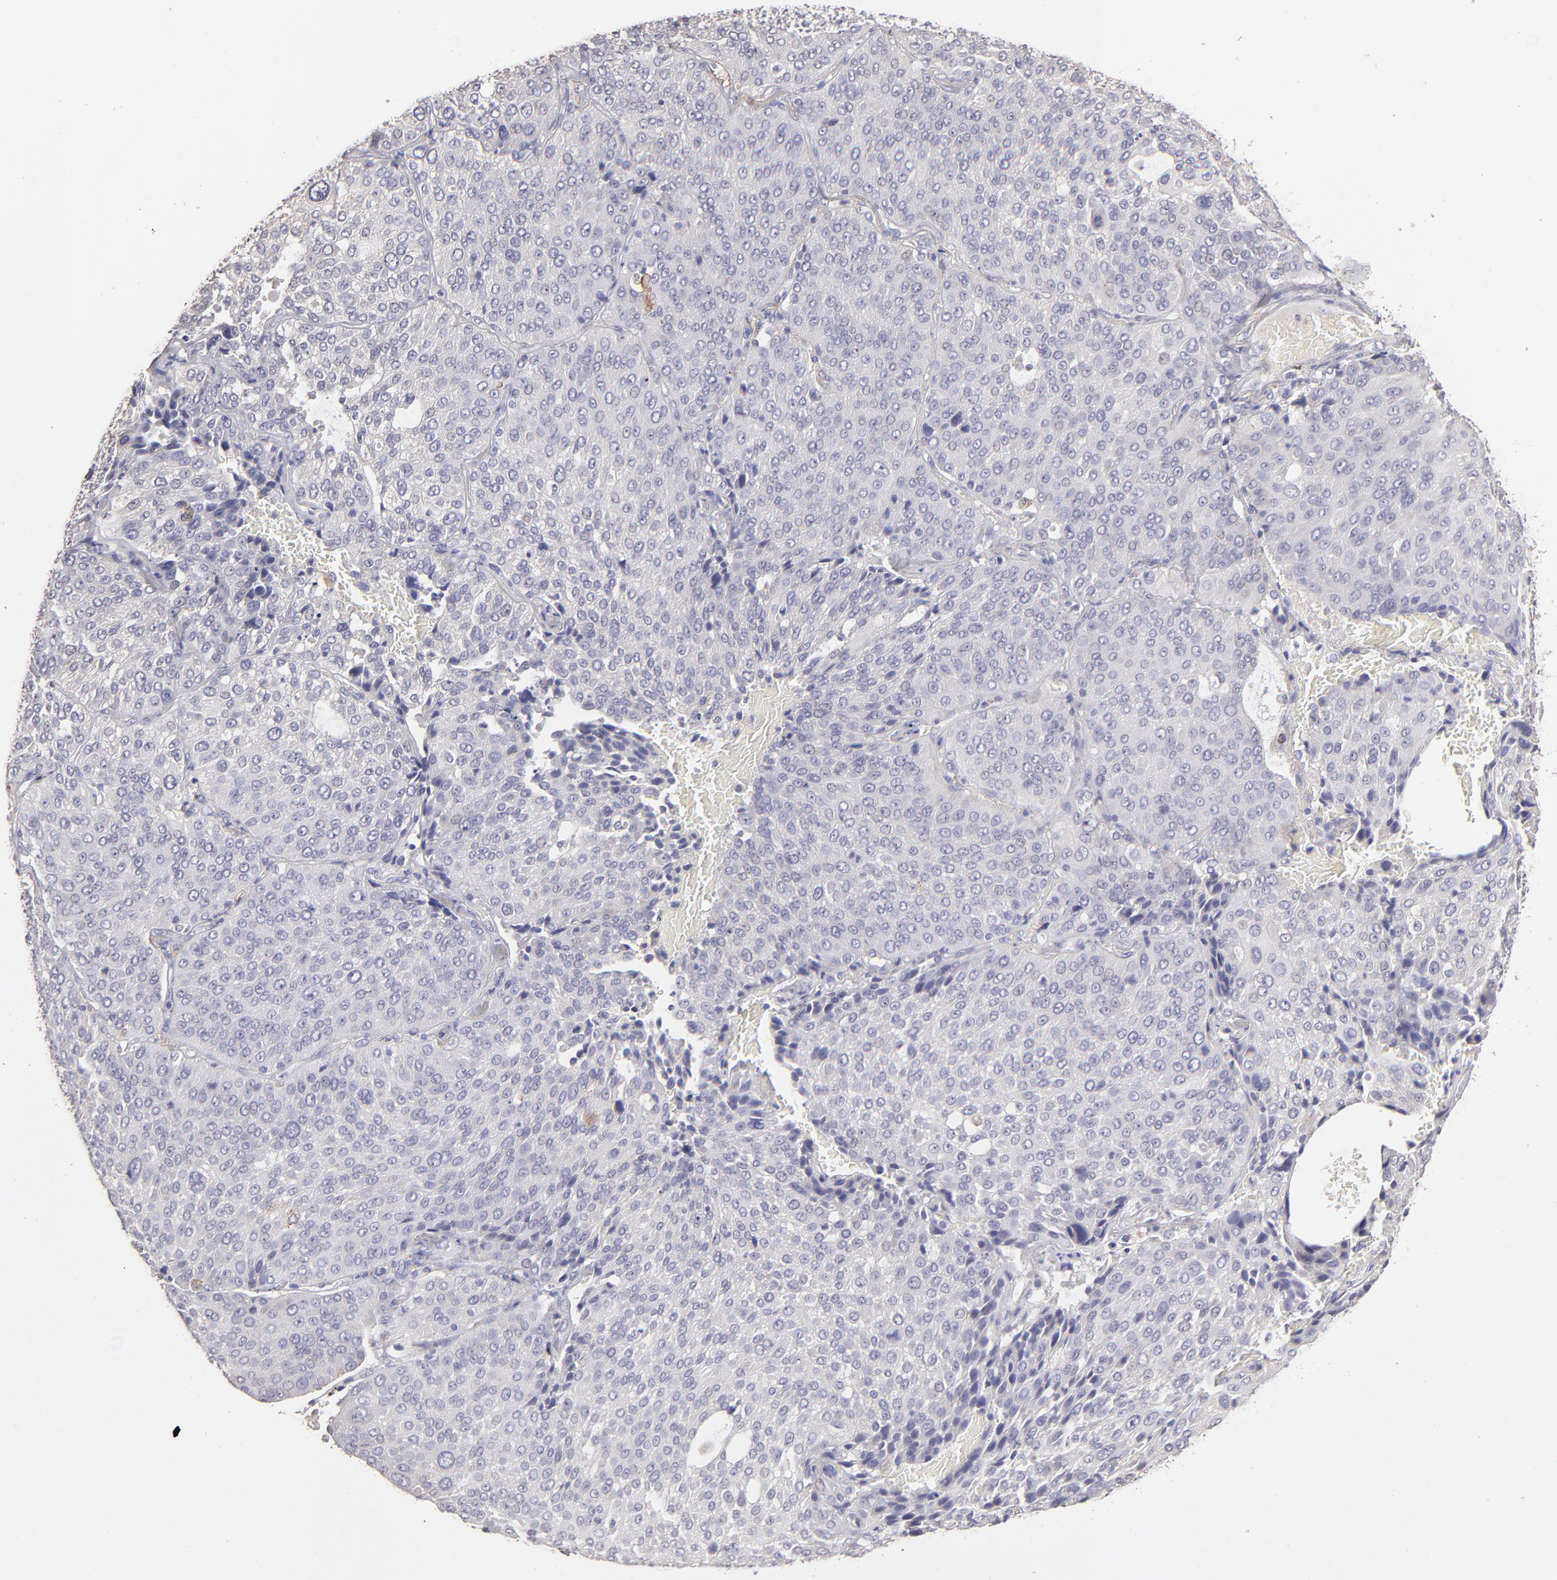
{"staining": {"intensity": "negative", "quantity": "none", "location": "none"}, "tissue": "lung cancer", "cell_type": "Tumor cells", "image_type": "cancer", "snomed": [{"axis": "morphology", "description": "Squamous cell carcinoma, NOS"}, {"axis": "topography", "description": "Lung"}], "caption": "High power microscopy photomicrograph of an immunohistochemistry photomicrograph of lung squamous cell carcinoma, revealing no significant expression in tumor cells.", "gene": "GLDC", "patient": {"sex": "male", "age": 54}}